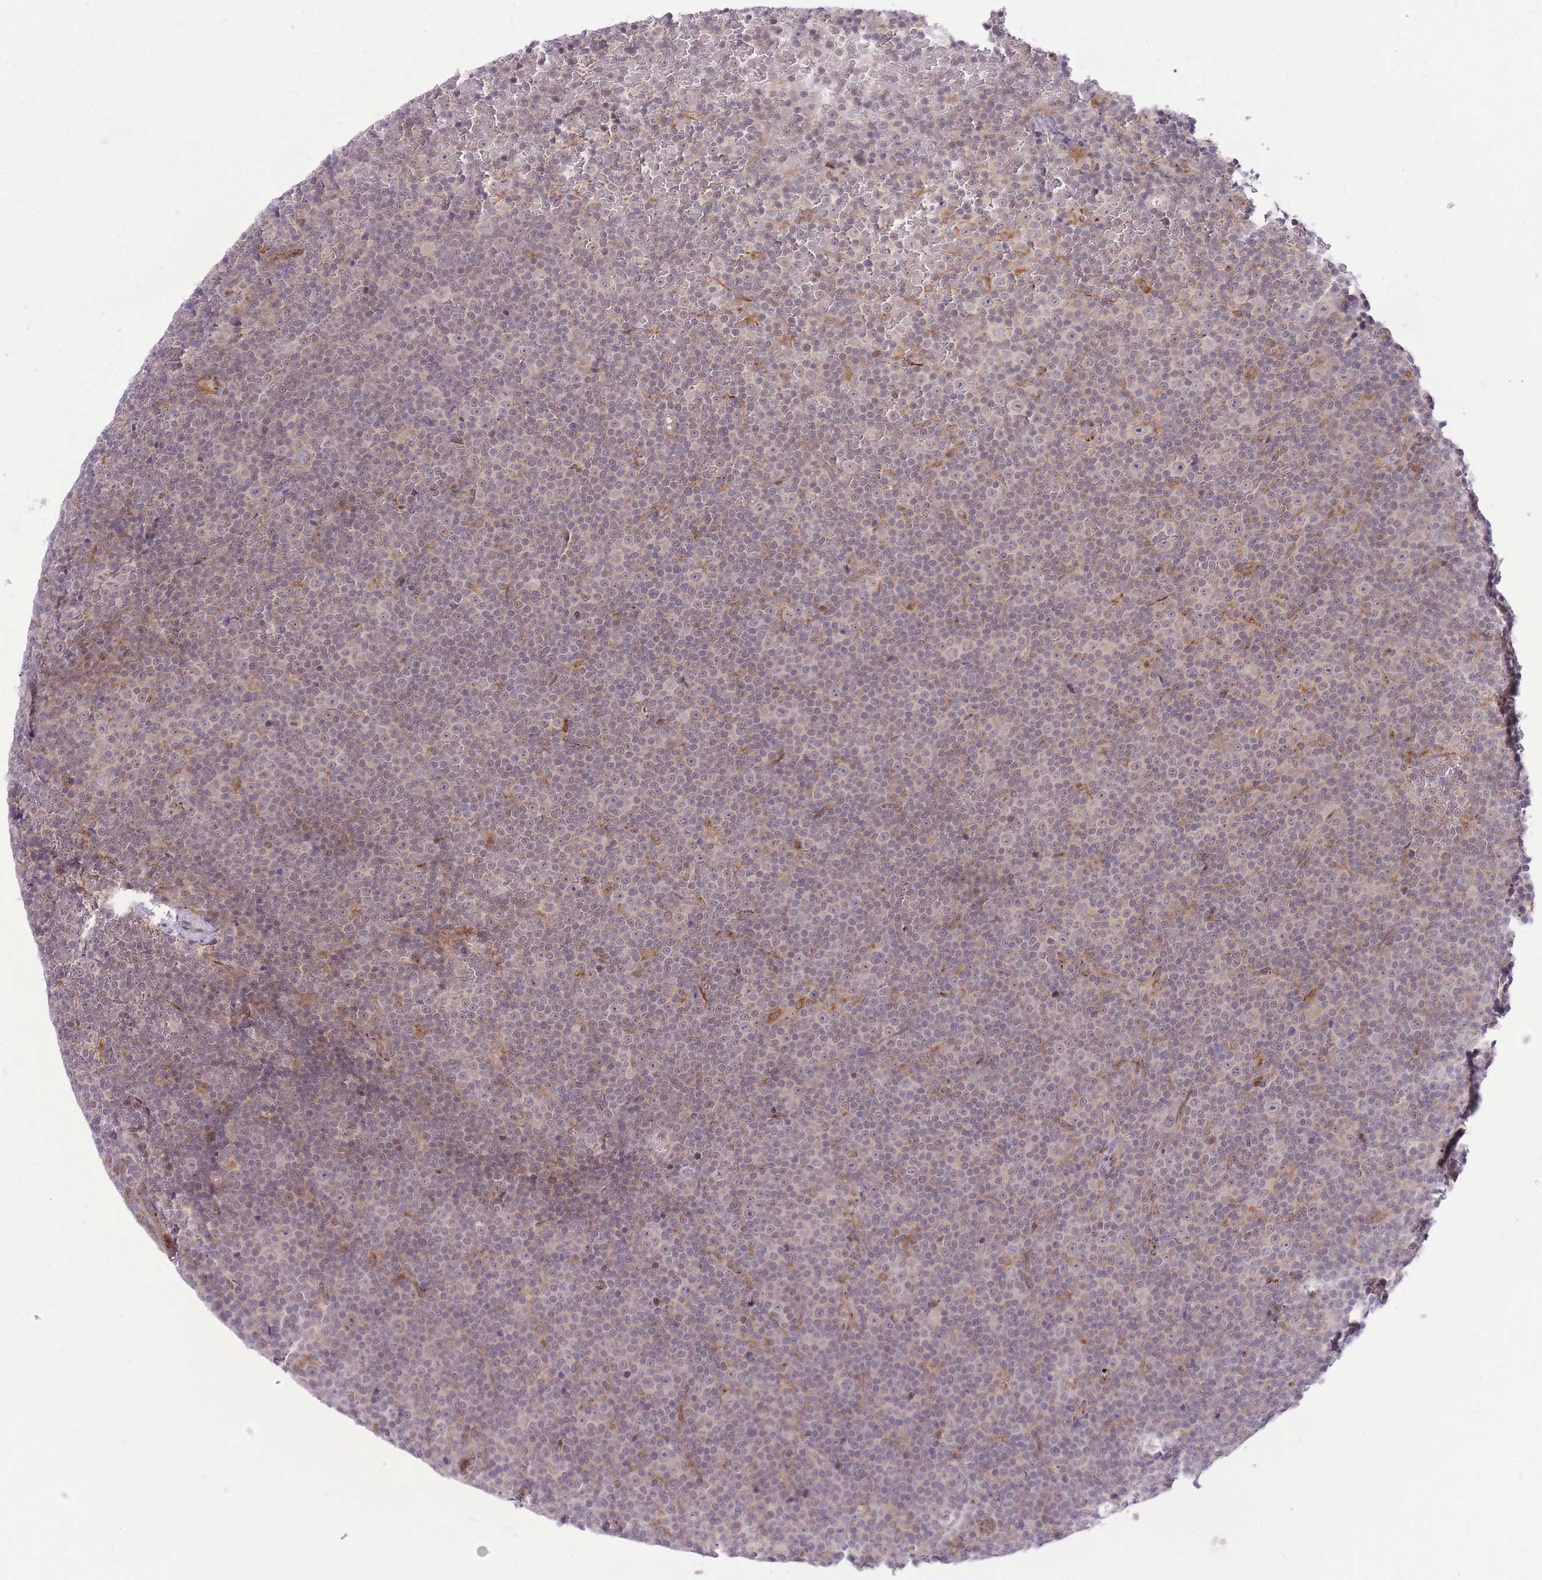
{"staining": {"intensity": "weak", "quantity": "<25%", "location": "cytoplasmic/membranous"}, "tissue": "lymphoma", "cell_type": "Tumor cells", "image_type": "cancer", "snomed": [{"axis": "morphology", "description": "Malignant lymphoma, non-Hodgkin's type, Low grade"}, {"axis": "topography", "description": "Lymph node"}], "caption": "DAB immunohistochemical staining of human lymphoma reveals no significant staining in tumor cells.", "gene": "ZBED5", "patient": {"sex": "female", "age": 67}}